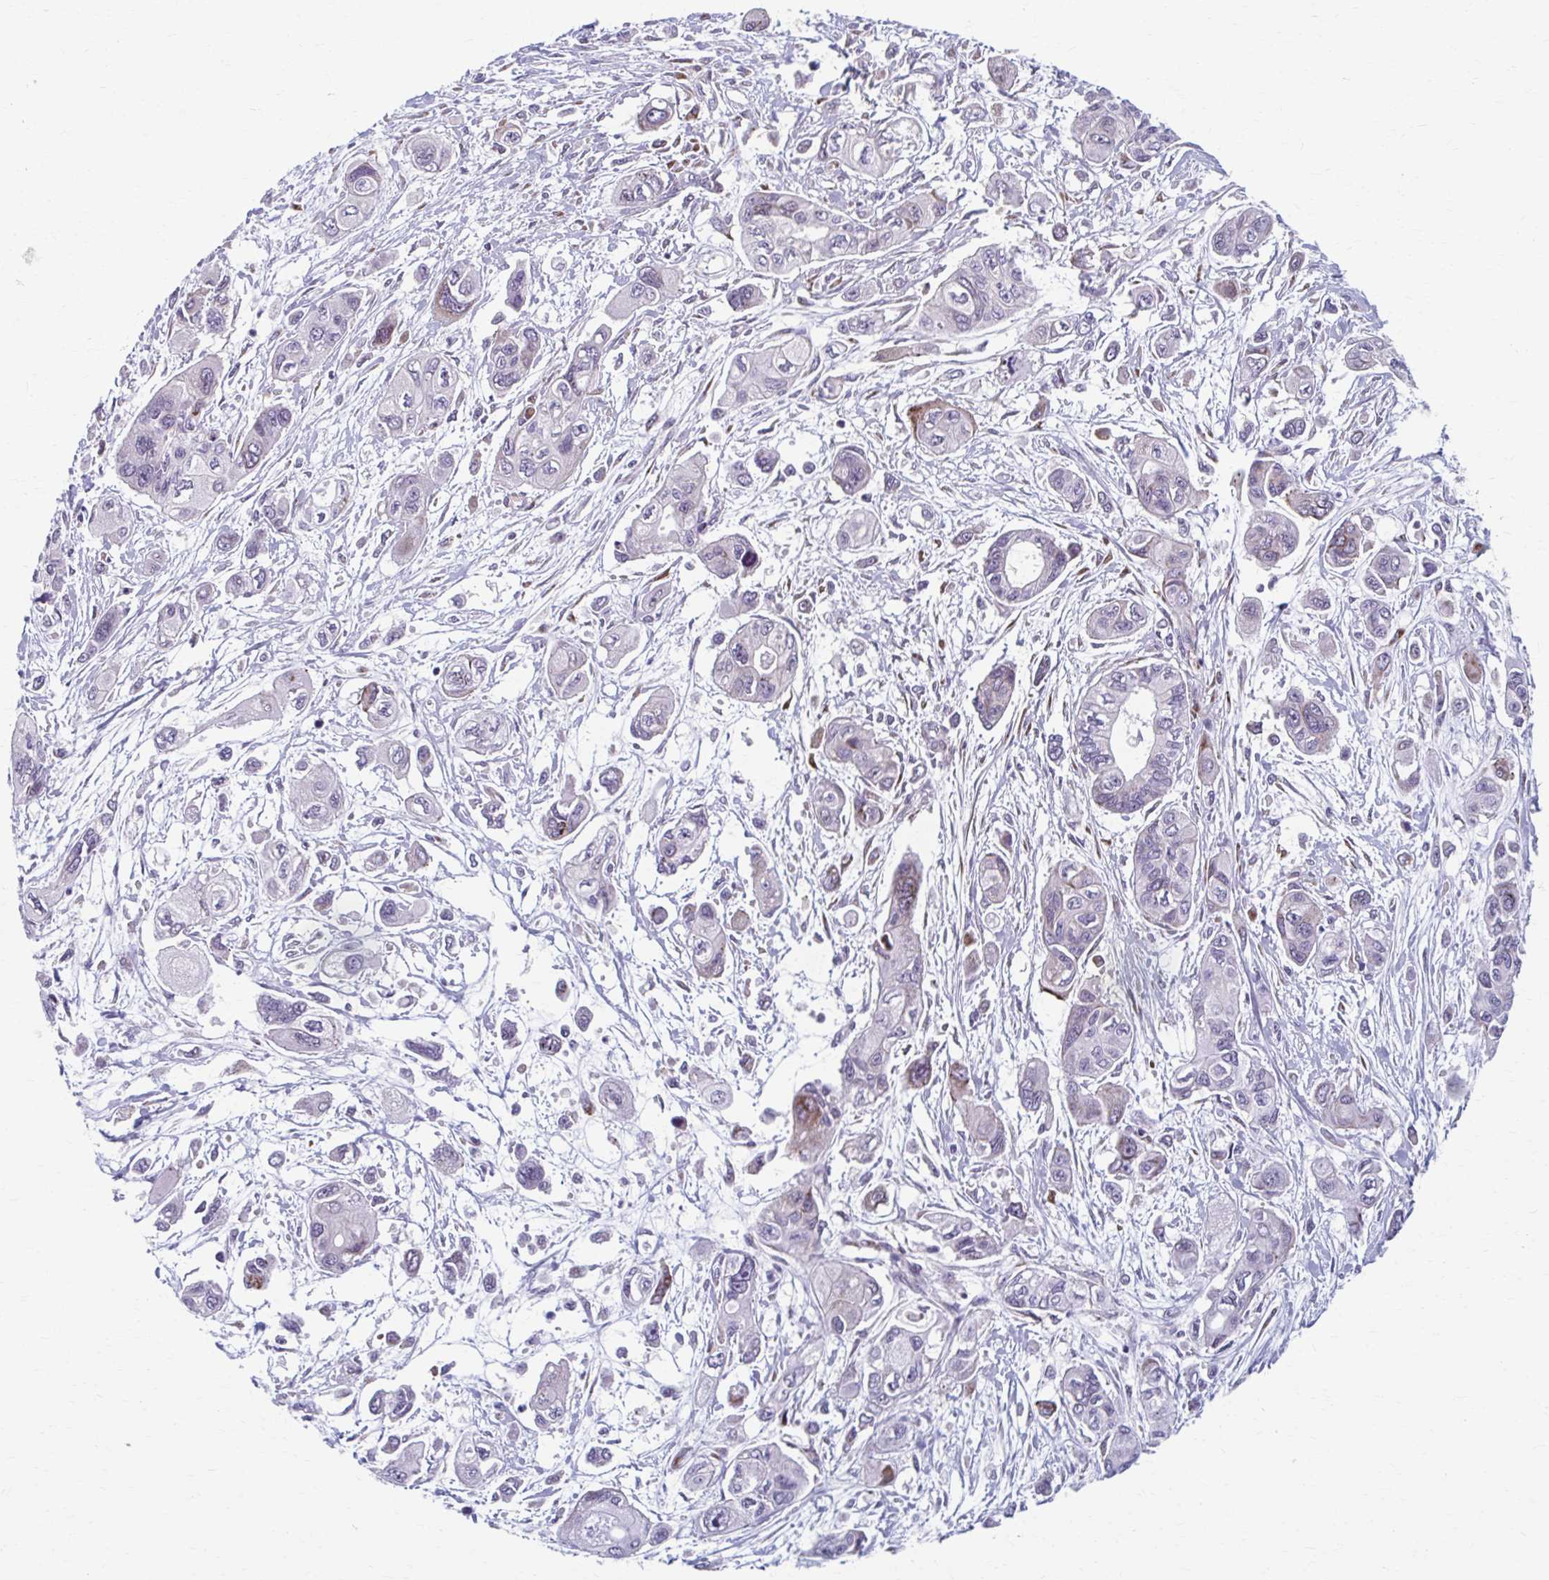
{"staining": {"intensity": "strong", "quantity": "<25%", "location": "cytoplasmic/membranous"}, "tissue": "pancreatic cancer", "cell_type": "Tumor cells", "image_type": "cancer", "snomed": [{"axis": "morphology", "description": "Adenocarcinoma, NOS"}, {"axis": "topography", "description": "Pancreas"}], "caption": "Tumor cells exhibit medium levels of strong cytoplasmic/membranous expression in approximately <25% of cells in human pancreatic adenocarcinoma.", "gene": "OLFM2", "patient": {"sex": "female", "age": 47}}